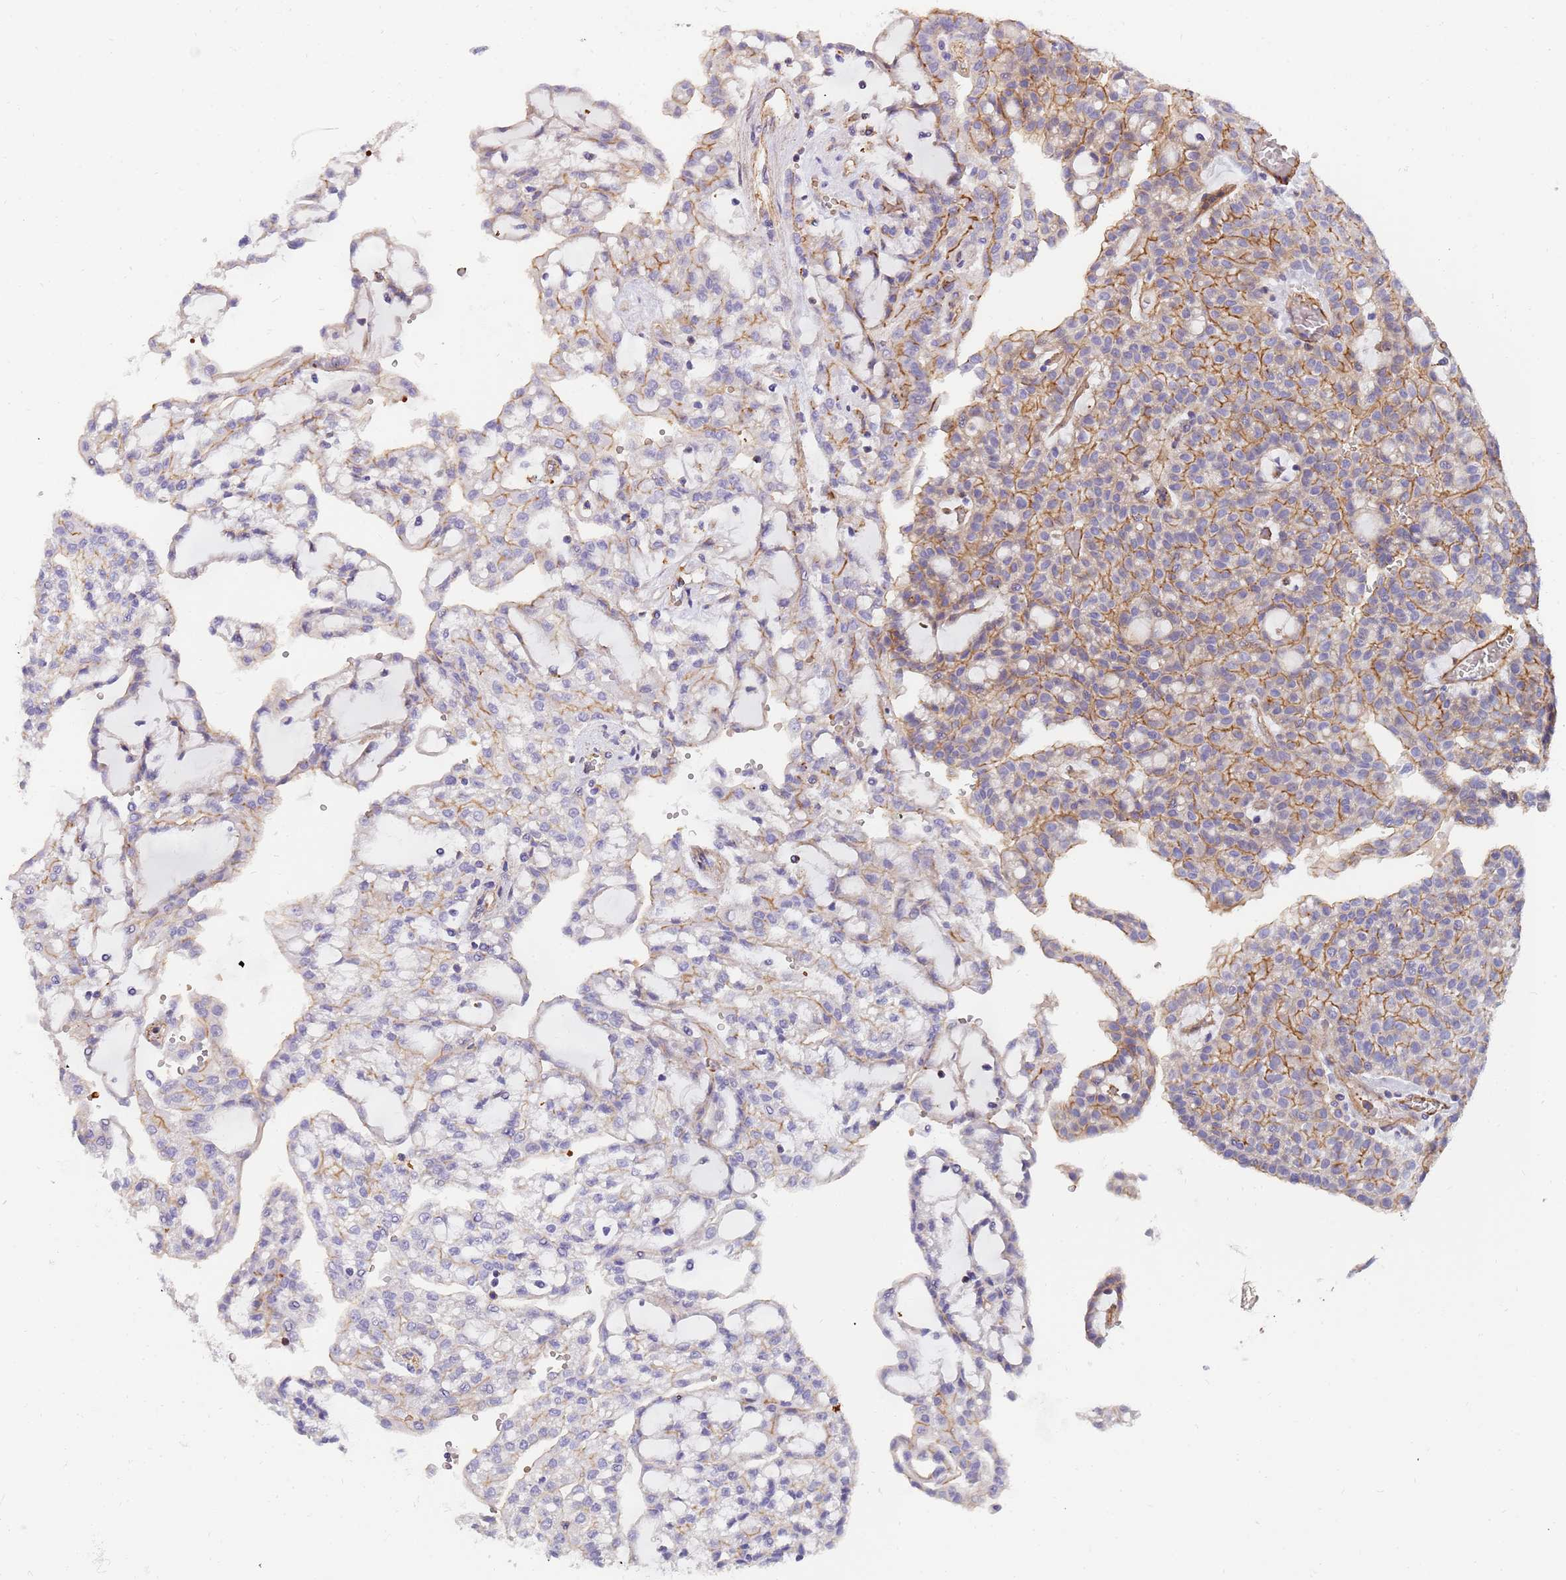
{"staining": {"intensity": "moderate", "quantity": "<25%", "location": "cytoplasmic/membranous"}, "tissue": "renal cancer", "cell_type": "Tumor cells", "image_type": "cancer", "snomed": [{"axis": "morphology", "description": "Adenocarcinoma, NOS"}, {"axis": "topography", "description": "Kidney"}], "caption": "Renal cancer stained with a brown dye reveals moderate cytoplasmic/membranous positive staining in about <25% of tumor cells.", "gene": "GFRAL", "patient": {"sex": "male", "age": 63}}